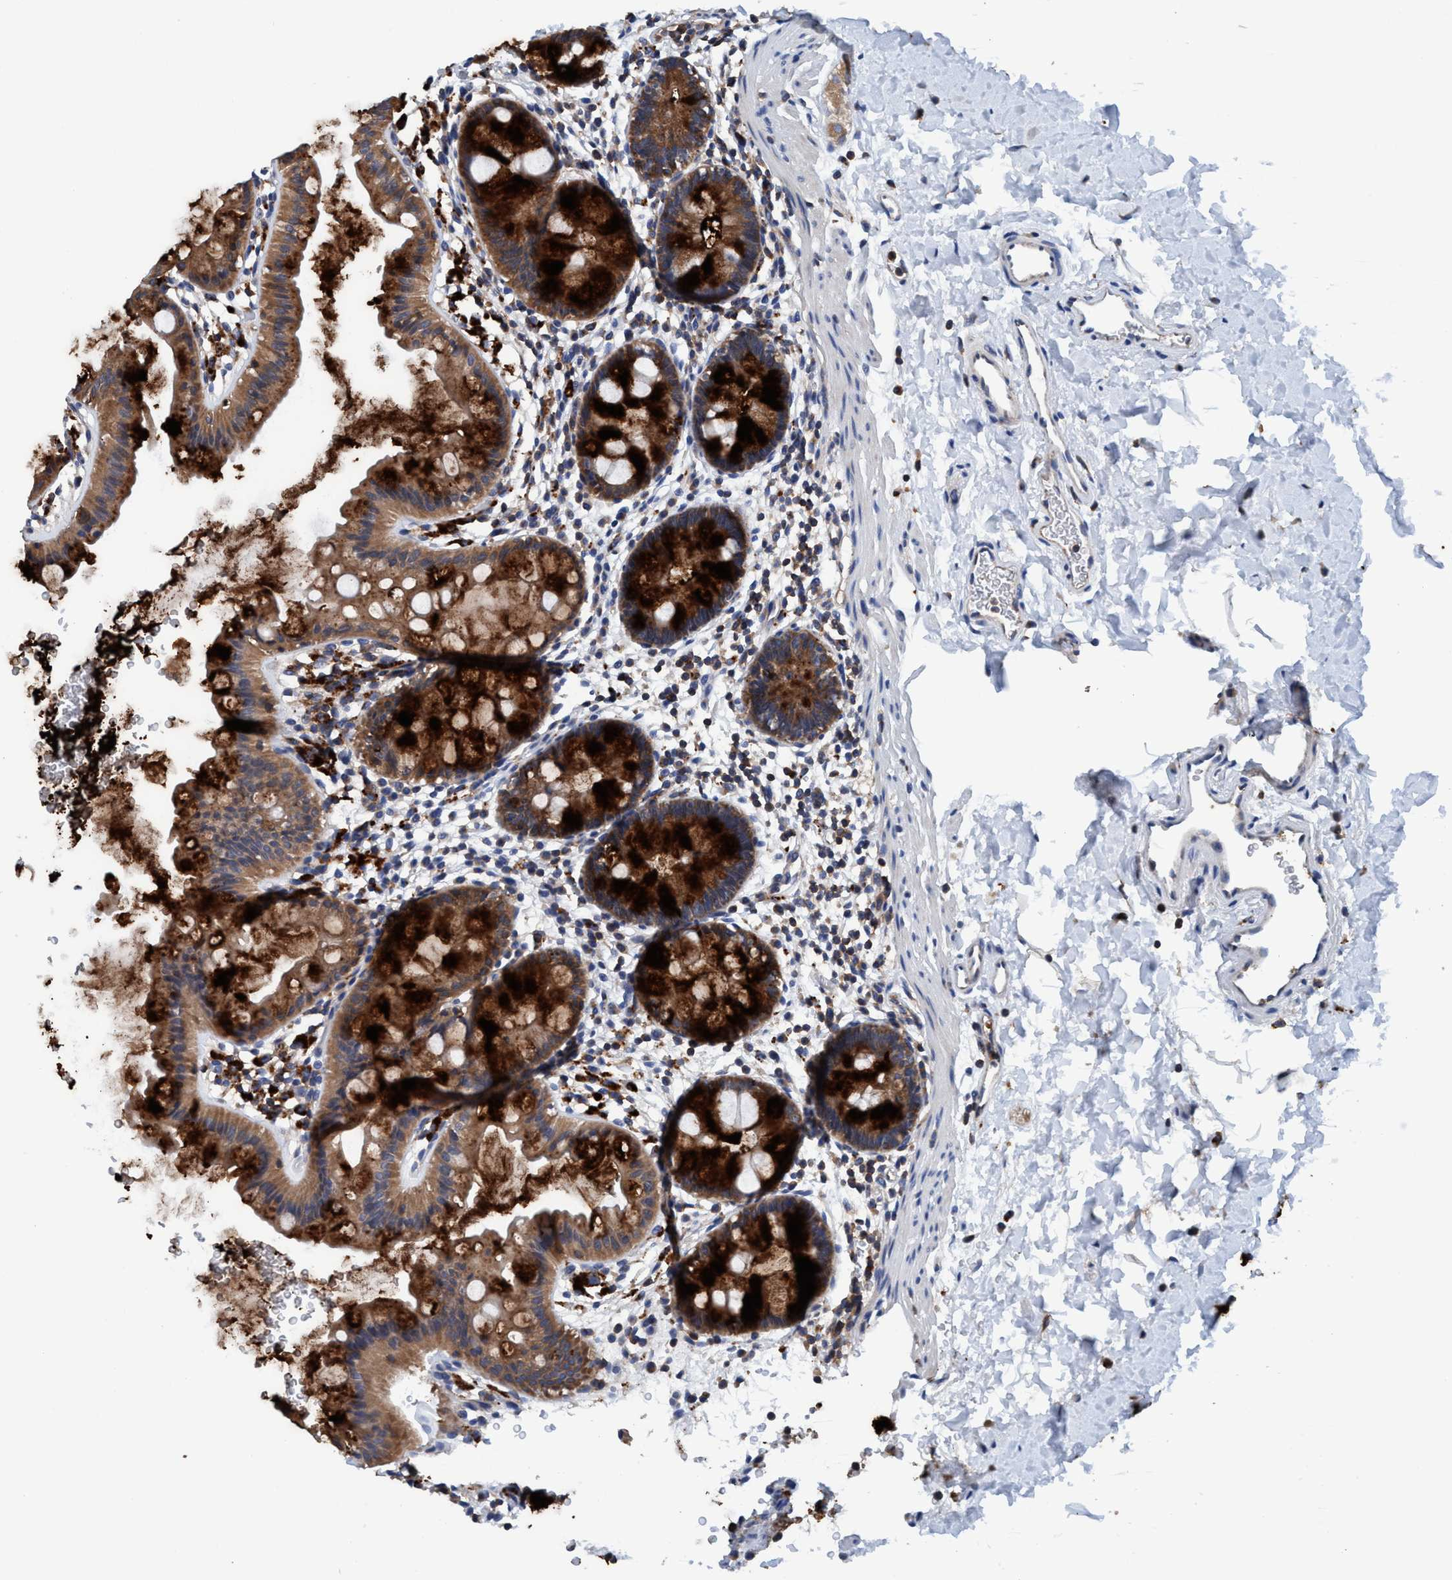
{"staining": {"intensity": "strong", "quantity": ">75%", "location": "cytoplasmic/membranous"}, "tissue": "rectum", "cell_type": "Glandular cells", "image_type": "normal", "snomed": [{"axis": "morphology", "description": "Normal tissue, NOS"}, {"axis": "topography", "description": "Rectum"}], "caption": "High-magnification brightfield microscopy of normal rectum stained with DAB (3,3'-diaminobenzidine) (brown) and counterstained with hematoxylin (blue). glandular cells exhibit strong cytoplasmic/membranous positivity is appreciated in about>75% of cells.", "gene": "ENDOG", "patient": {"sex": "female", "age": 24}}